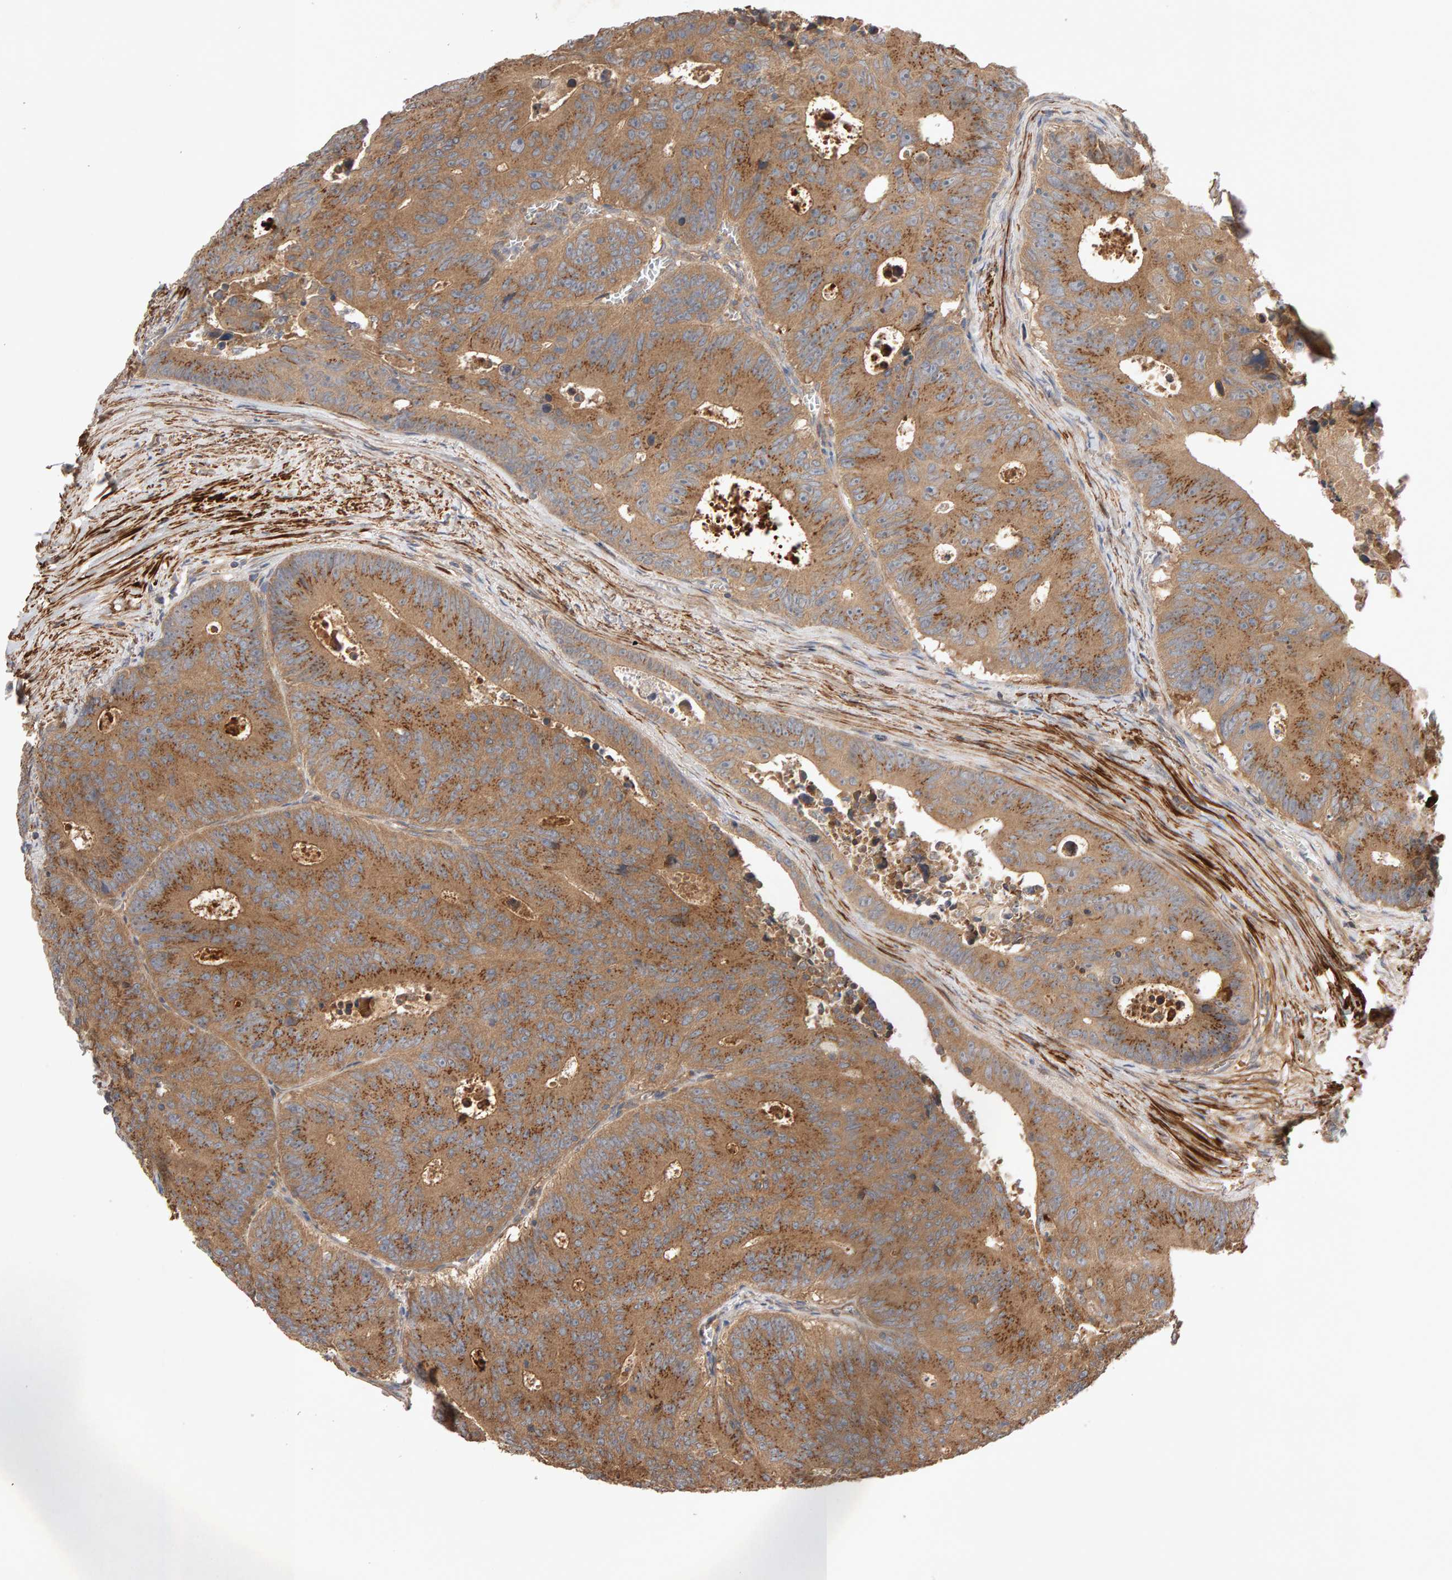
{"staining": {"intensity": "moderate", "quantity": ">75%", "location": "cytoplasmic/membranous"}, "tissue": "colorectal cancer", "cell_type": "Tumor cells", "image_type": "cancer", "snomed": [{"axis": "morphology", "description": "Adenocarcinoma, NOS"}, {"axis": "topography", "description": "Colon"}], "caption": "Human colorectal adenocarcinoma stained with a brown dye reveals moderate cytoplasmic/membranous positive positivity in about >75% of tumor cells.", "gene": "RNF19A", "patient": {"sex": "male", "age": 87}}